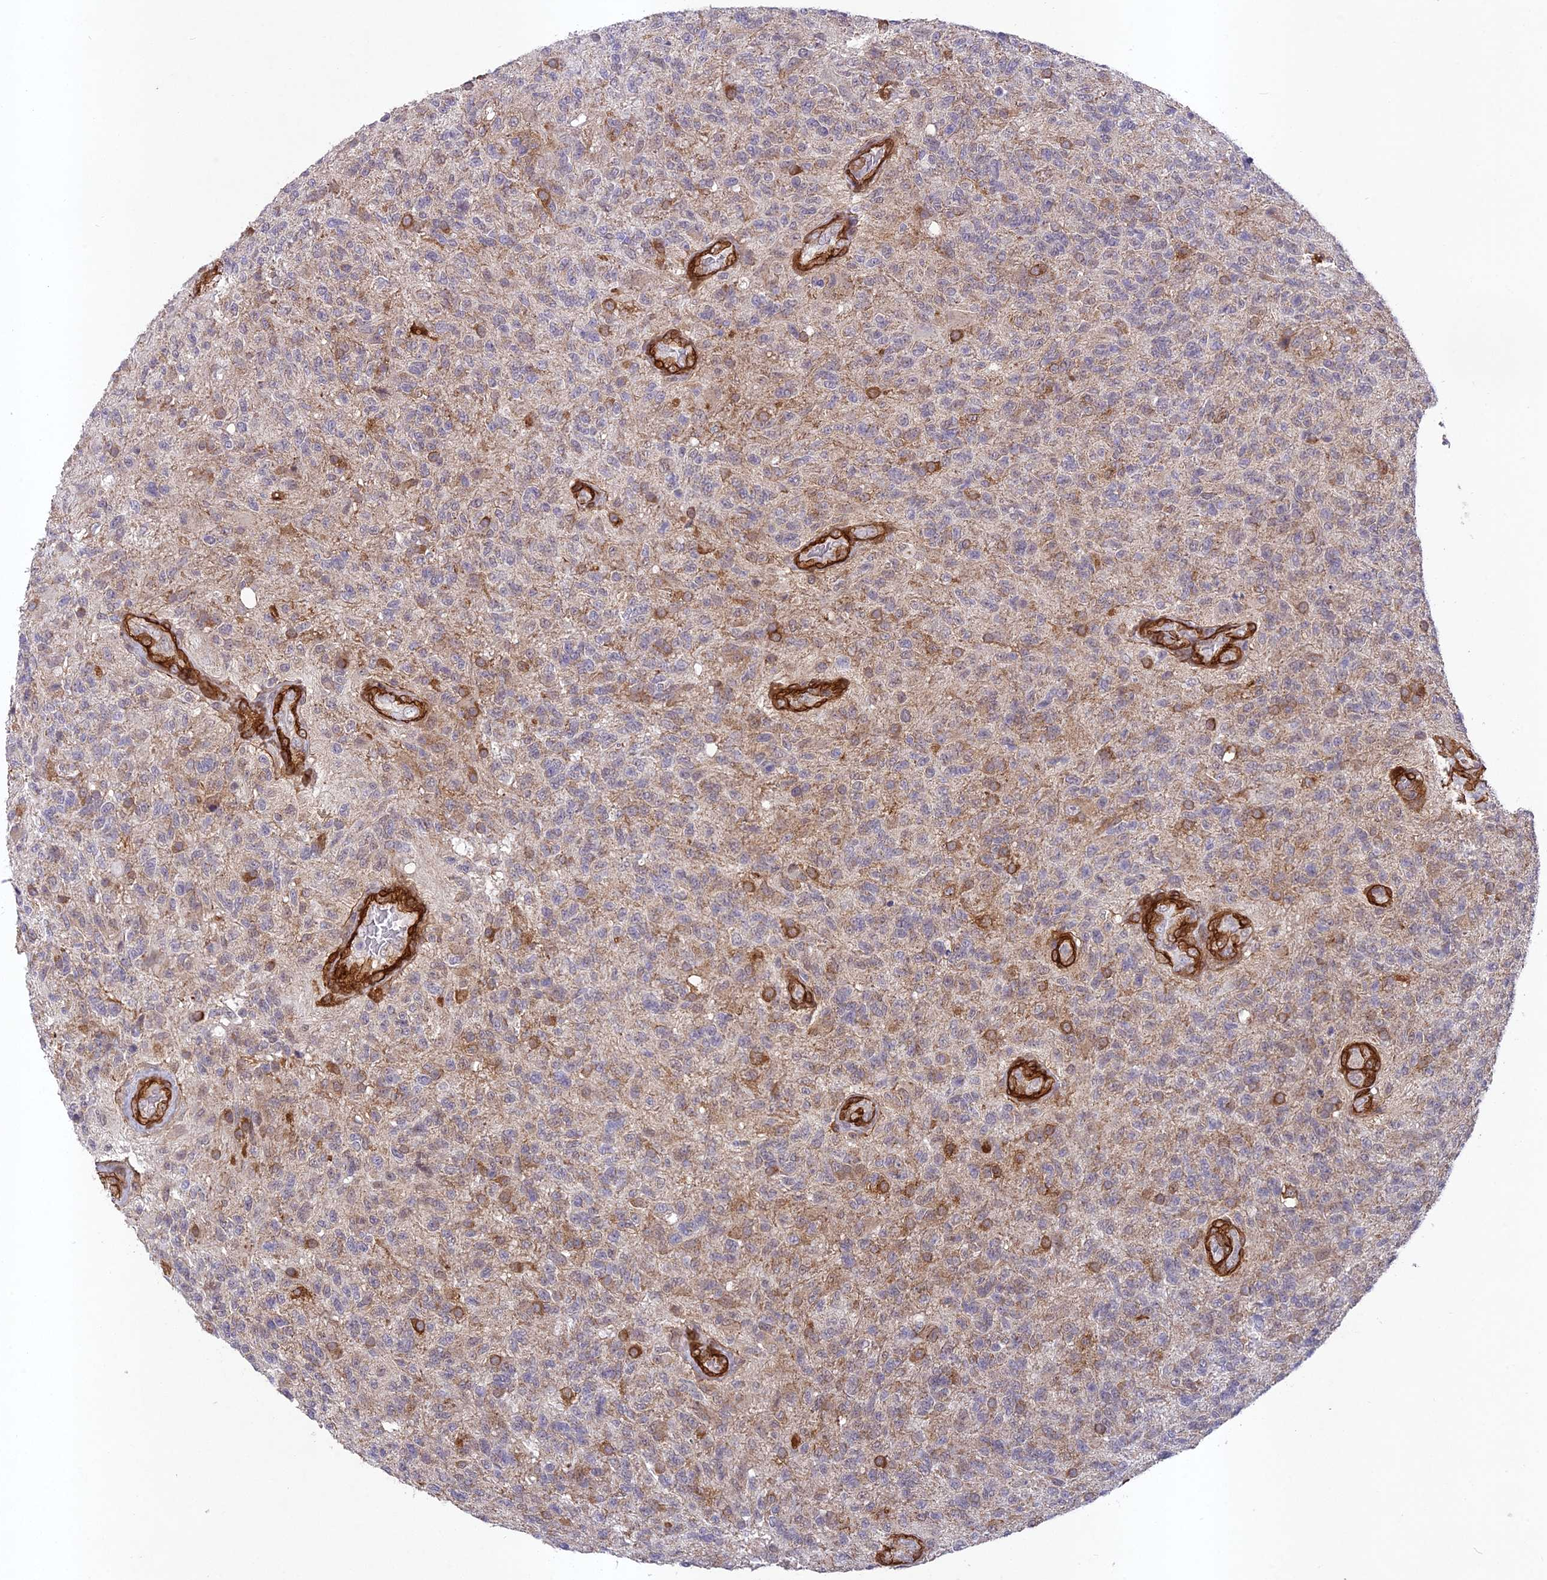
{"staining": {"intensity": "weak", "quantity": "<25%", "location": "cytoplasmic/membranous"}, "tissue": "glioma", "cell_type": "Tumor cells", "image_type": "cancer", "snomed": [{"axis": "morphology", "description": "Glioma, malignant, High grade"}, {"axis": "topography", "description": "Brain"}], "caption": "This is an IHC micrograph of malignant high-grade glioma. There is no staining in tumor cells.", "gene": "TNS1", "patient": {"sex": "male", "age": 56}}